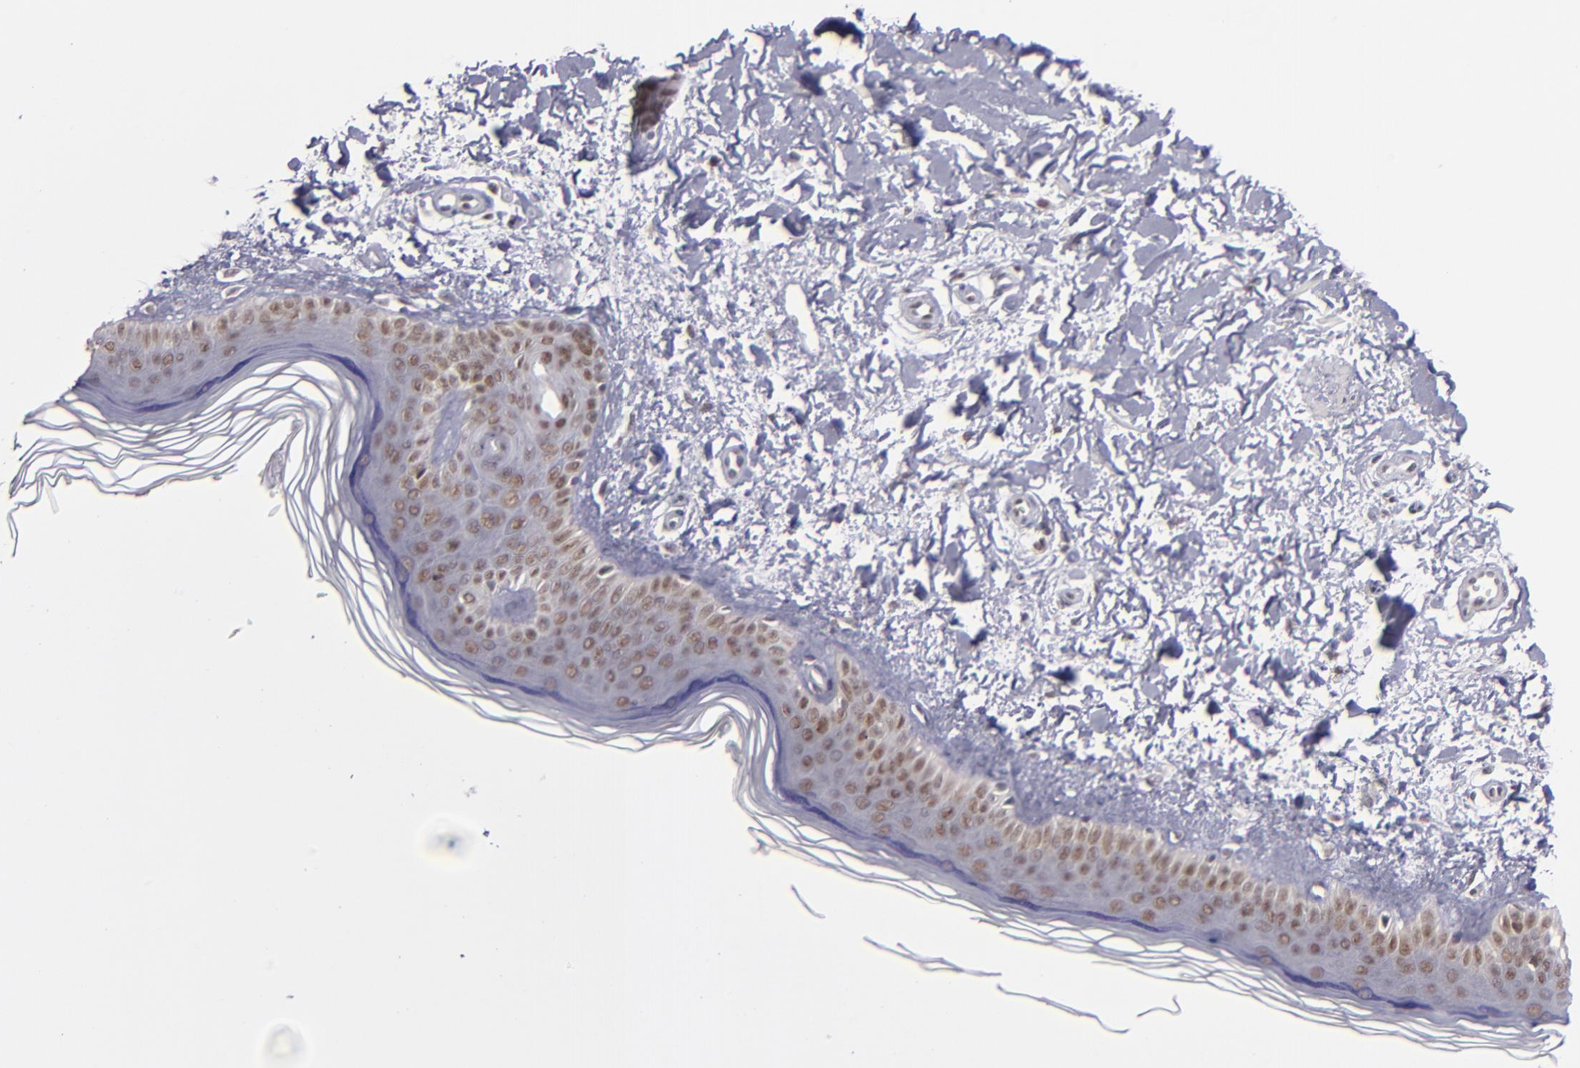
{"staining": {"intensity": "negative", "quantity": "none", "location": "none"}, "tissue": "skin", "cell_type": "Fibroblasts", "image_type": "normal", "snomed": [{"axis": "morphology", "description": "Normal tissue, NOS"}, {"axis": "topography", "description": "Skin"}], "caption": "IHC image of benign human skin stained for a protein (brown), which displays no expression in fibroblasts.", "gene": "RREB1", "patient": {"sex": "female", "age": 19}}